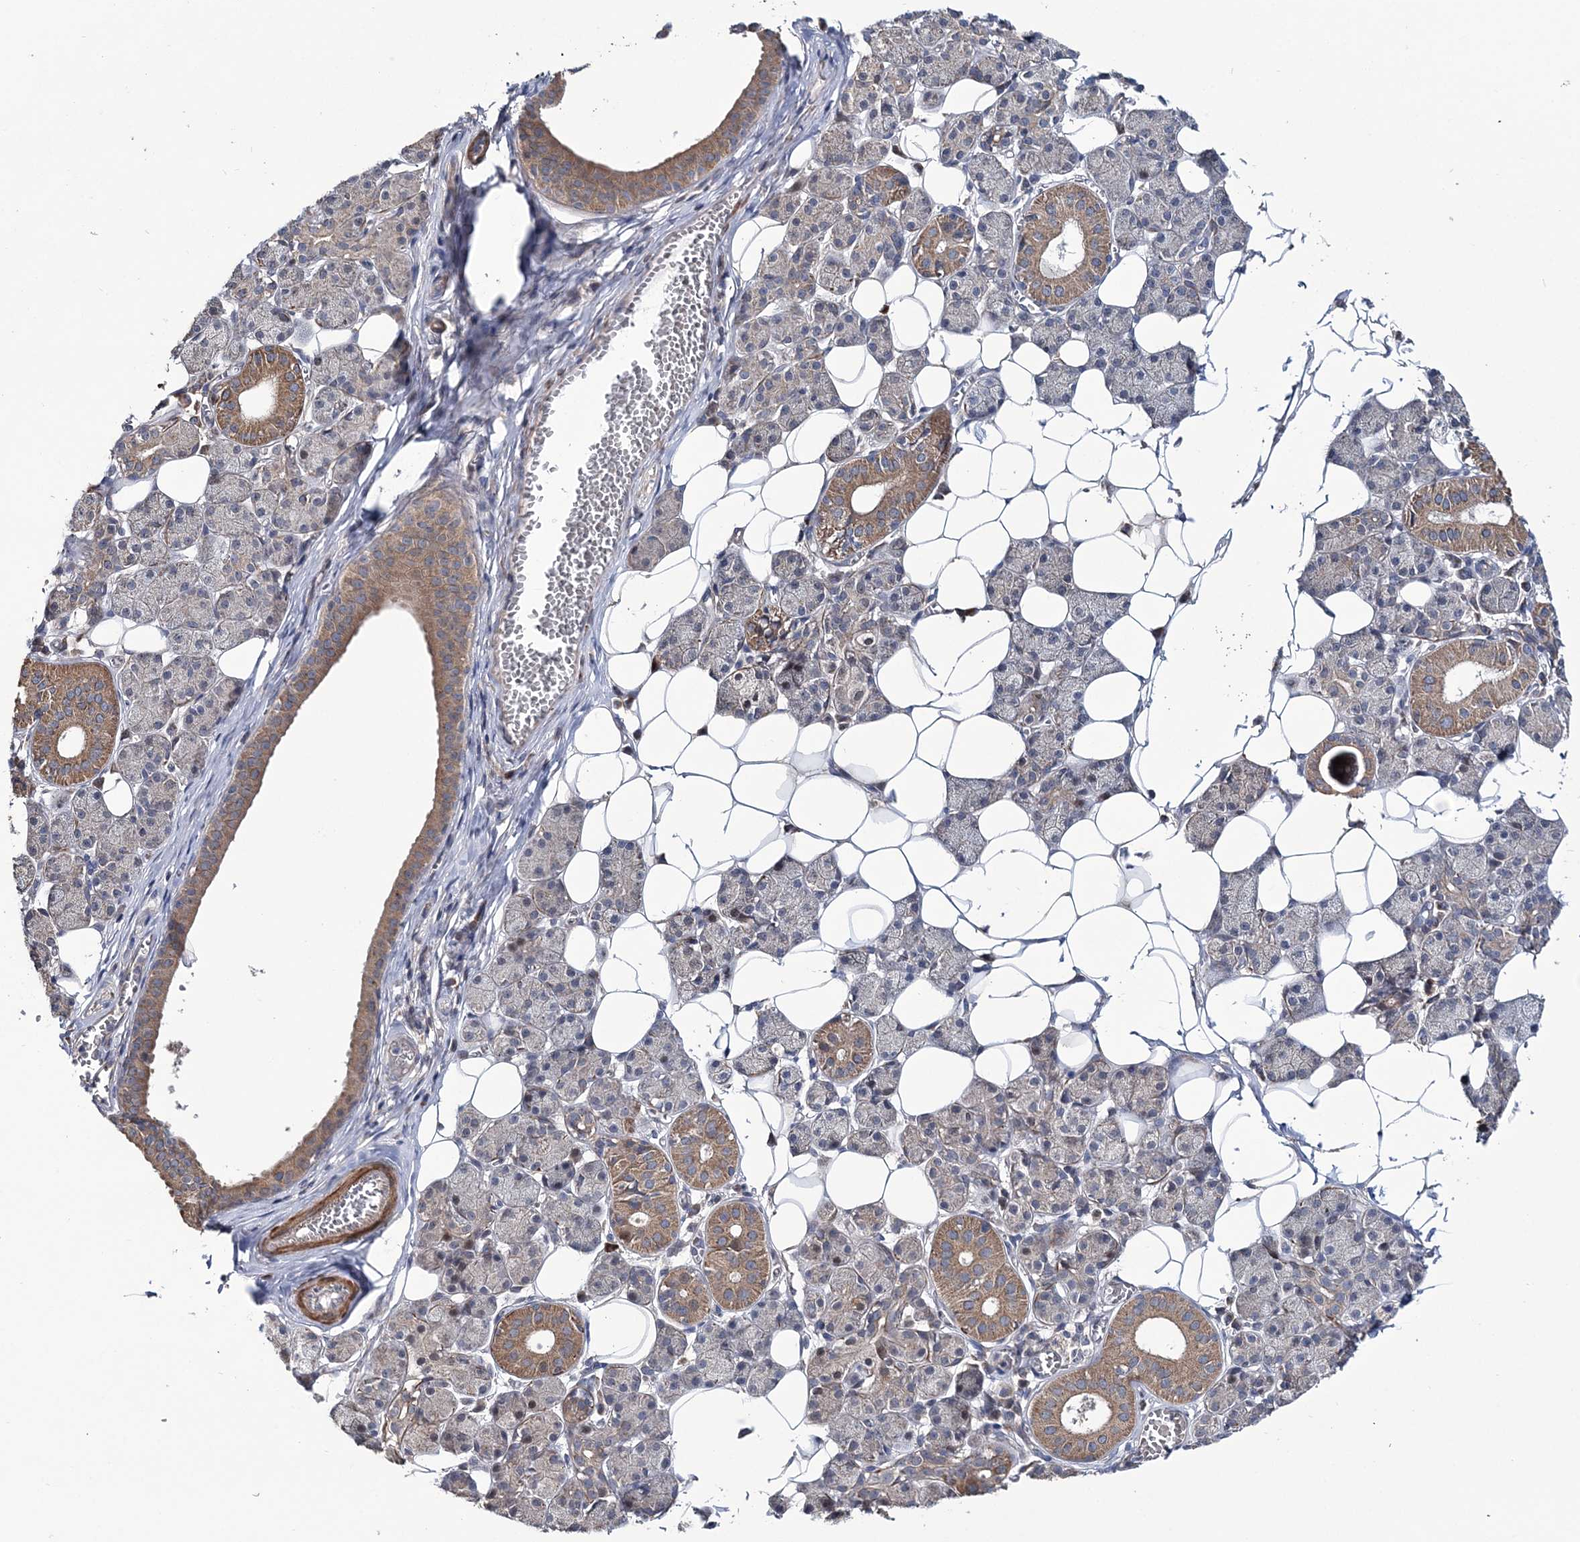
{"staining": {"intensity": "moderate", "quantity": "<25%", "location": "cytoplasmic/membranous"}, "tissue": "salivary gland", "cell_type": "Glandular cells", "image_type": "normal", "snomed": [{"axis": "morphology", "description": "Normal tissue, NOS"}, {"axis": "topography", "description": "Salivary gland"}], "caption": "Unremarkable salivary gland reveals moderate cytoplasmic/membranous staining in approximately <25% of glandular cells, visualized by immunohistochemistry. (Brightfield microscopy of DAB IHC at high magnification).", "gene": "PPP2R2B", "patient": {"sex": "female", "age": 33}}